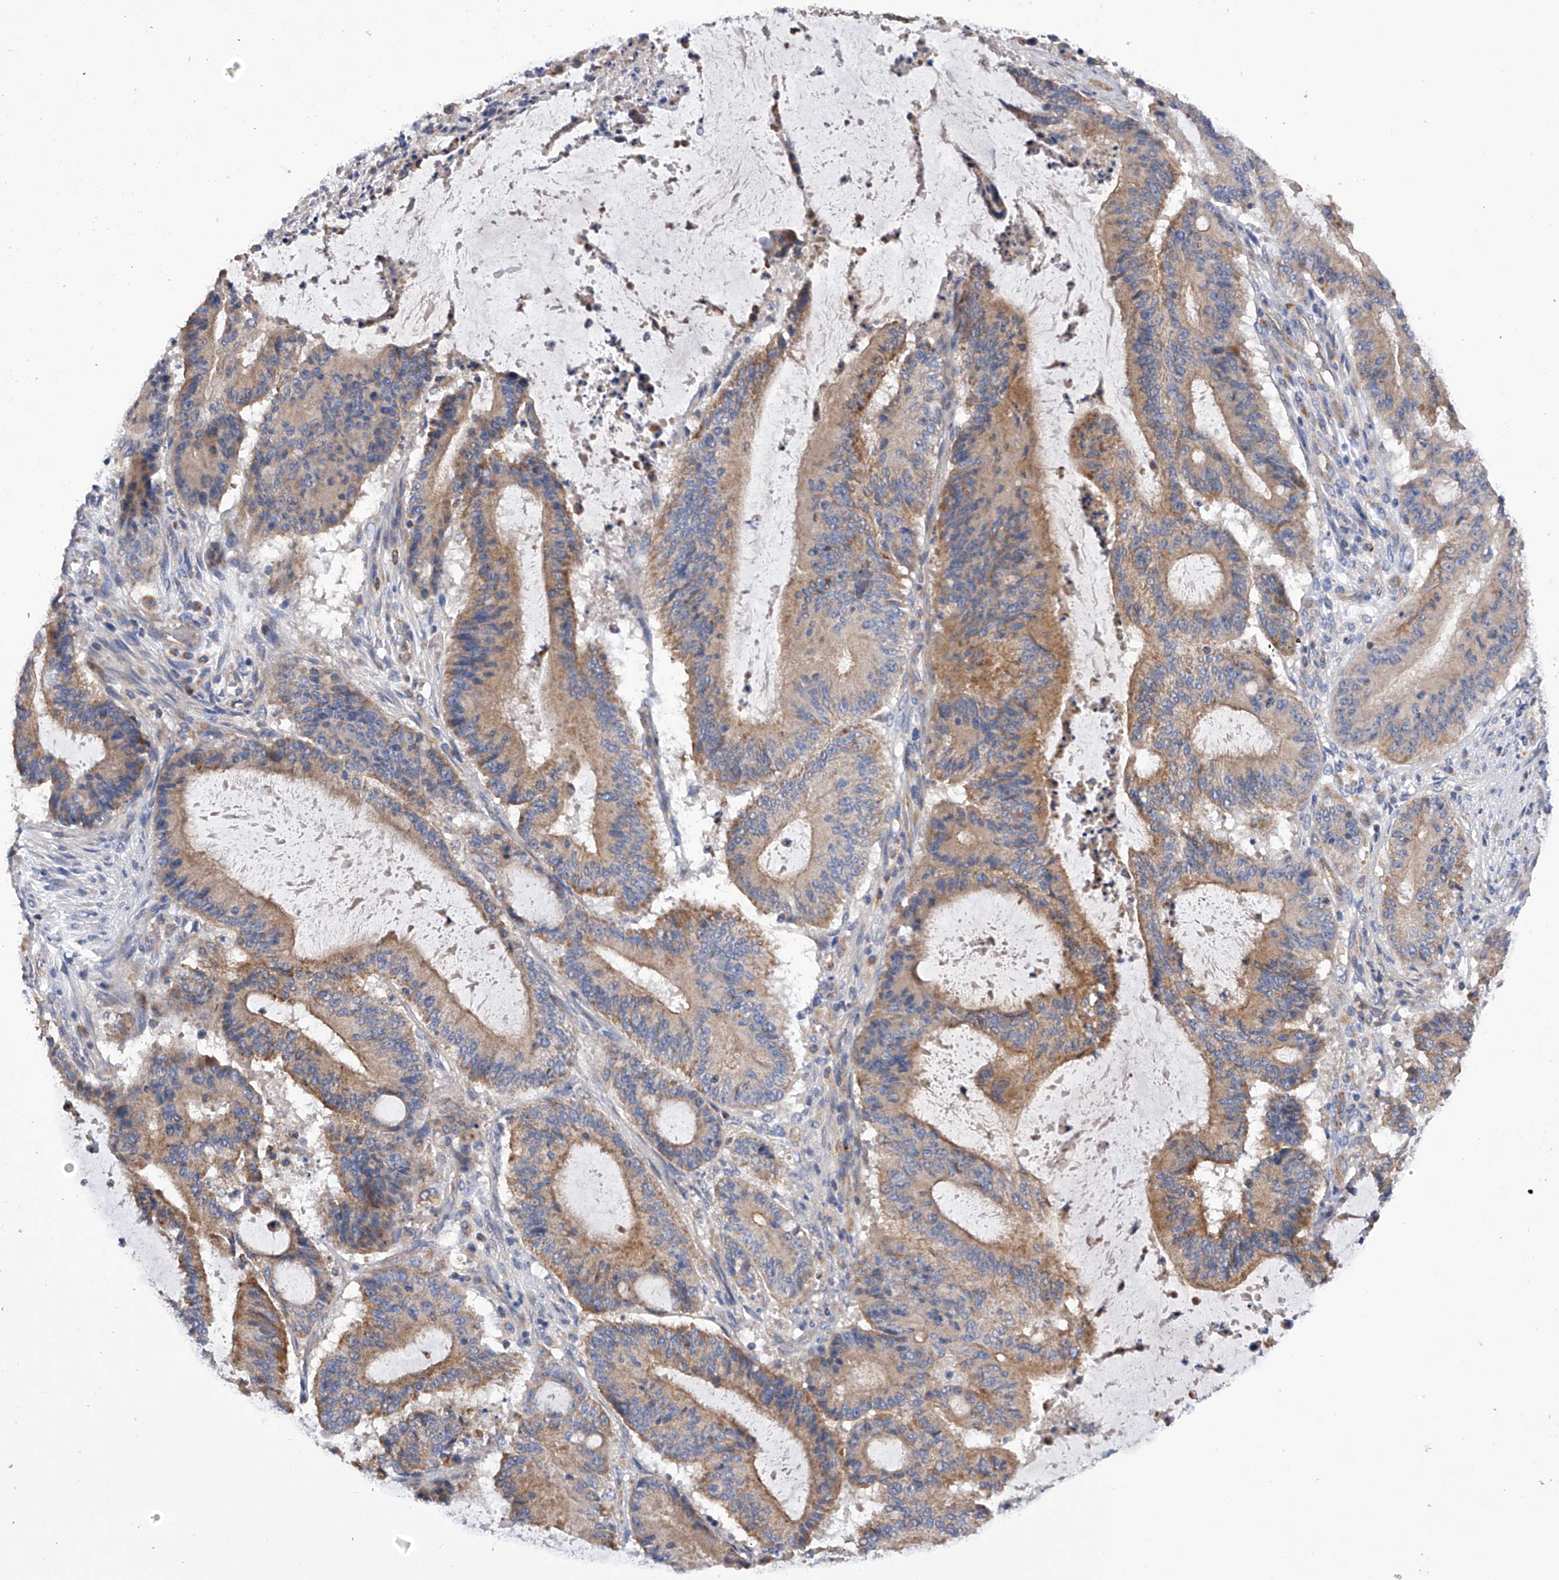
{"staining": {"intensity": "moderate", "quantity": ">75%", "location": "cytoplasmic/membranous"}, "tissue": "liver cancer", "cell_type": "Tumor cells", "image_type": "cancer", "snomed": [{"axis": "morphology", "description": "Normal tissue, NOS"}, {"axis": "morphology", "description": "Cholangiocarcinoma"}, {"axis": "topography", "description": "Liver"}, {"axis": "topography", "description": "Peripheral nerve tissue"}], "caption": "A brown stain labels moderate cytoplasmic/membranous expression of a protein in human liver cholangiocarcinoma tumor cells.", "gene": "MLYCD", "patient": {"sex": "female", "age": 73}}